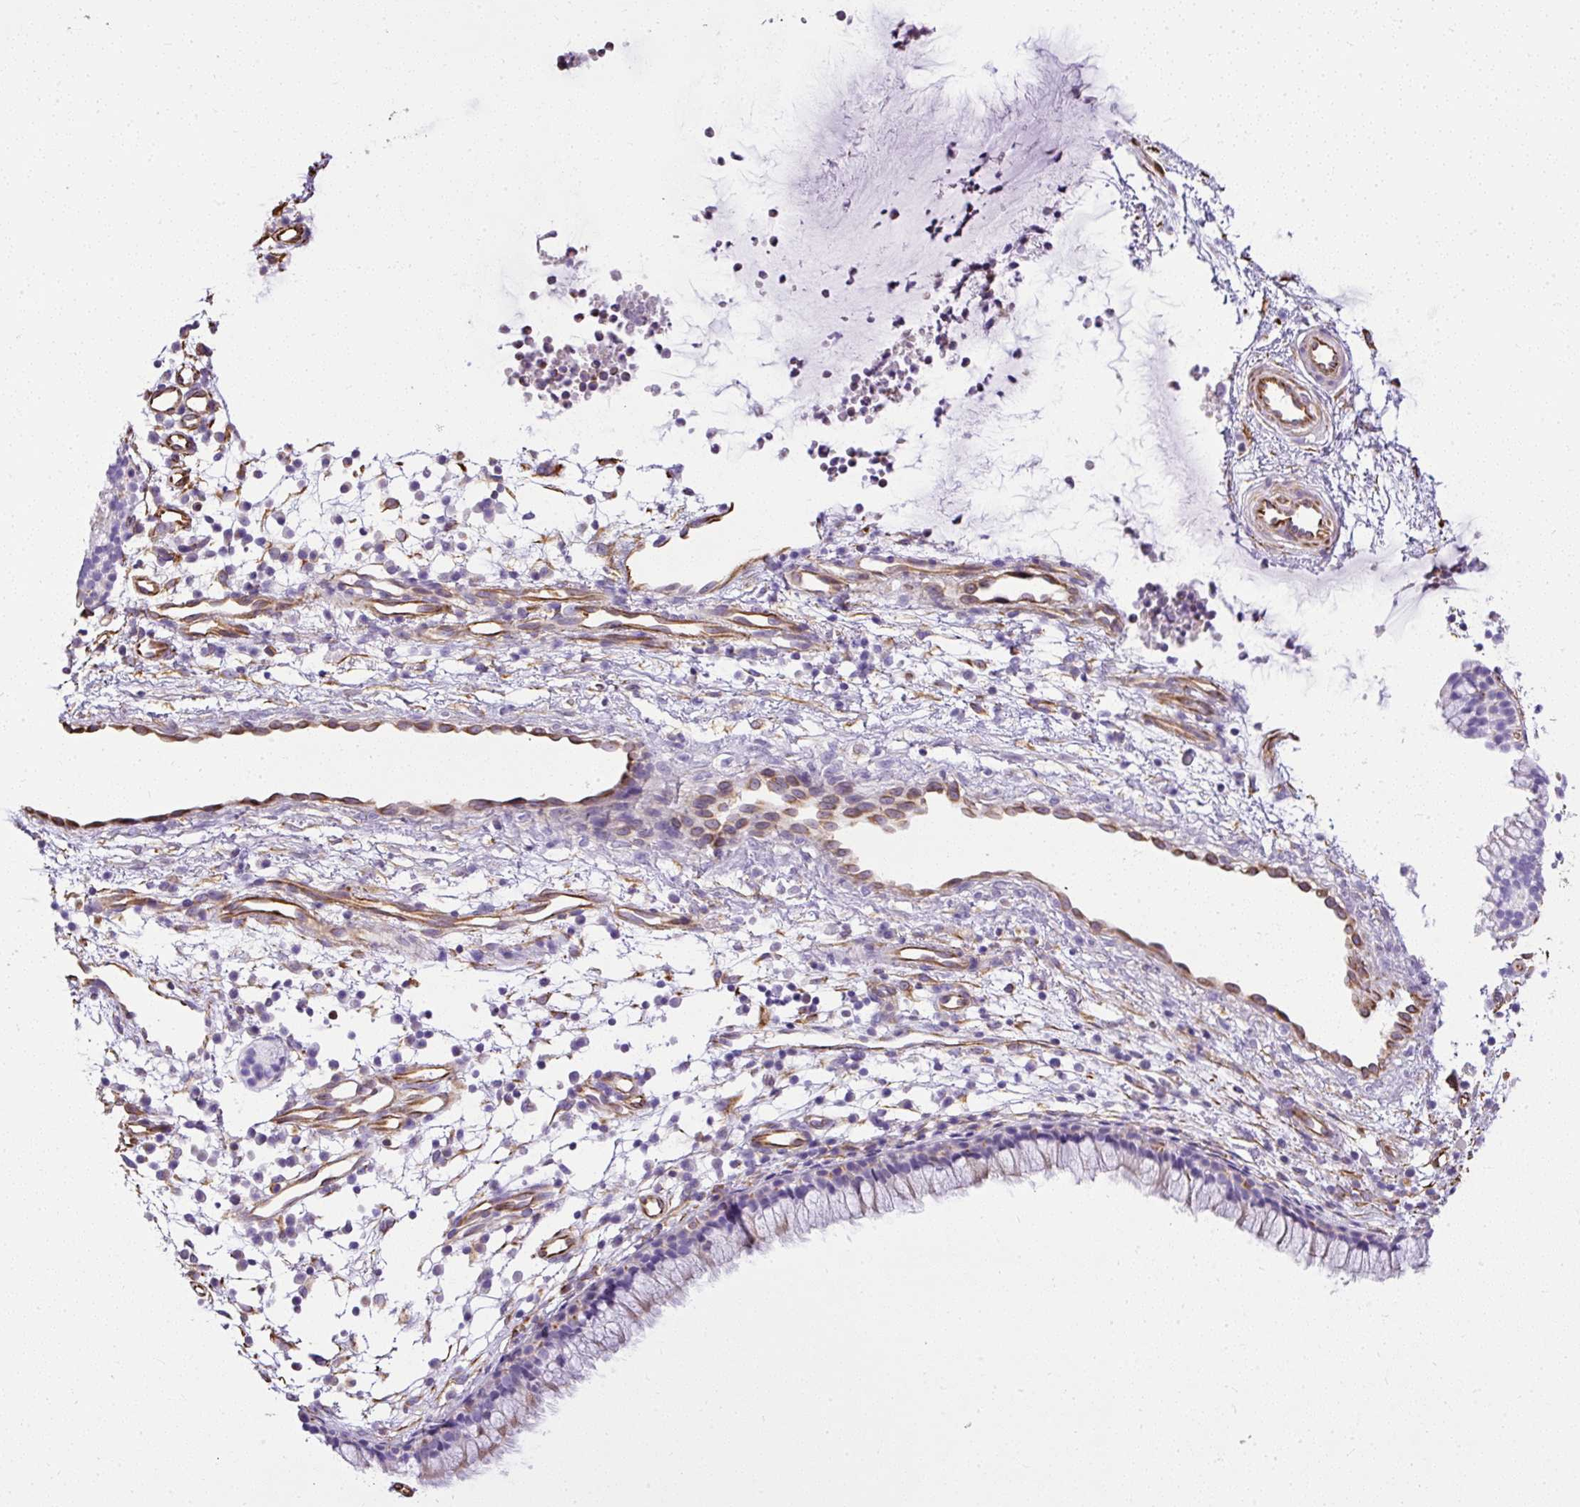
{"staining": {"intensity": "negative", "quantity": "none", "location": "none"}, "tissue": "nasopharynx", "cell_type": "Respiratory epithelial cells", "image_type": "normal", "snomed": [{"axis": "morphology", "description": "Normal tissue, NOS"}, {"axis": "topography", "description": "Nasopharynx"}], "caption": "A high-resolution image shows IHC staining of normal nasopharynx, which displays no significant staining in respiratory epithelial cells.", "gene": "PLS1", "patient": {"sex": "male", "age": 21}}